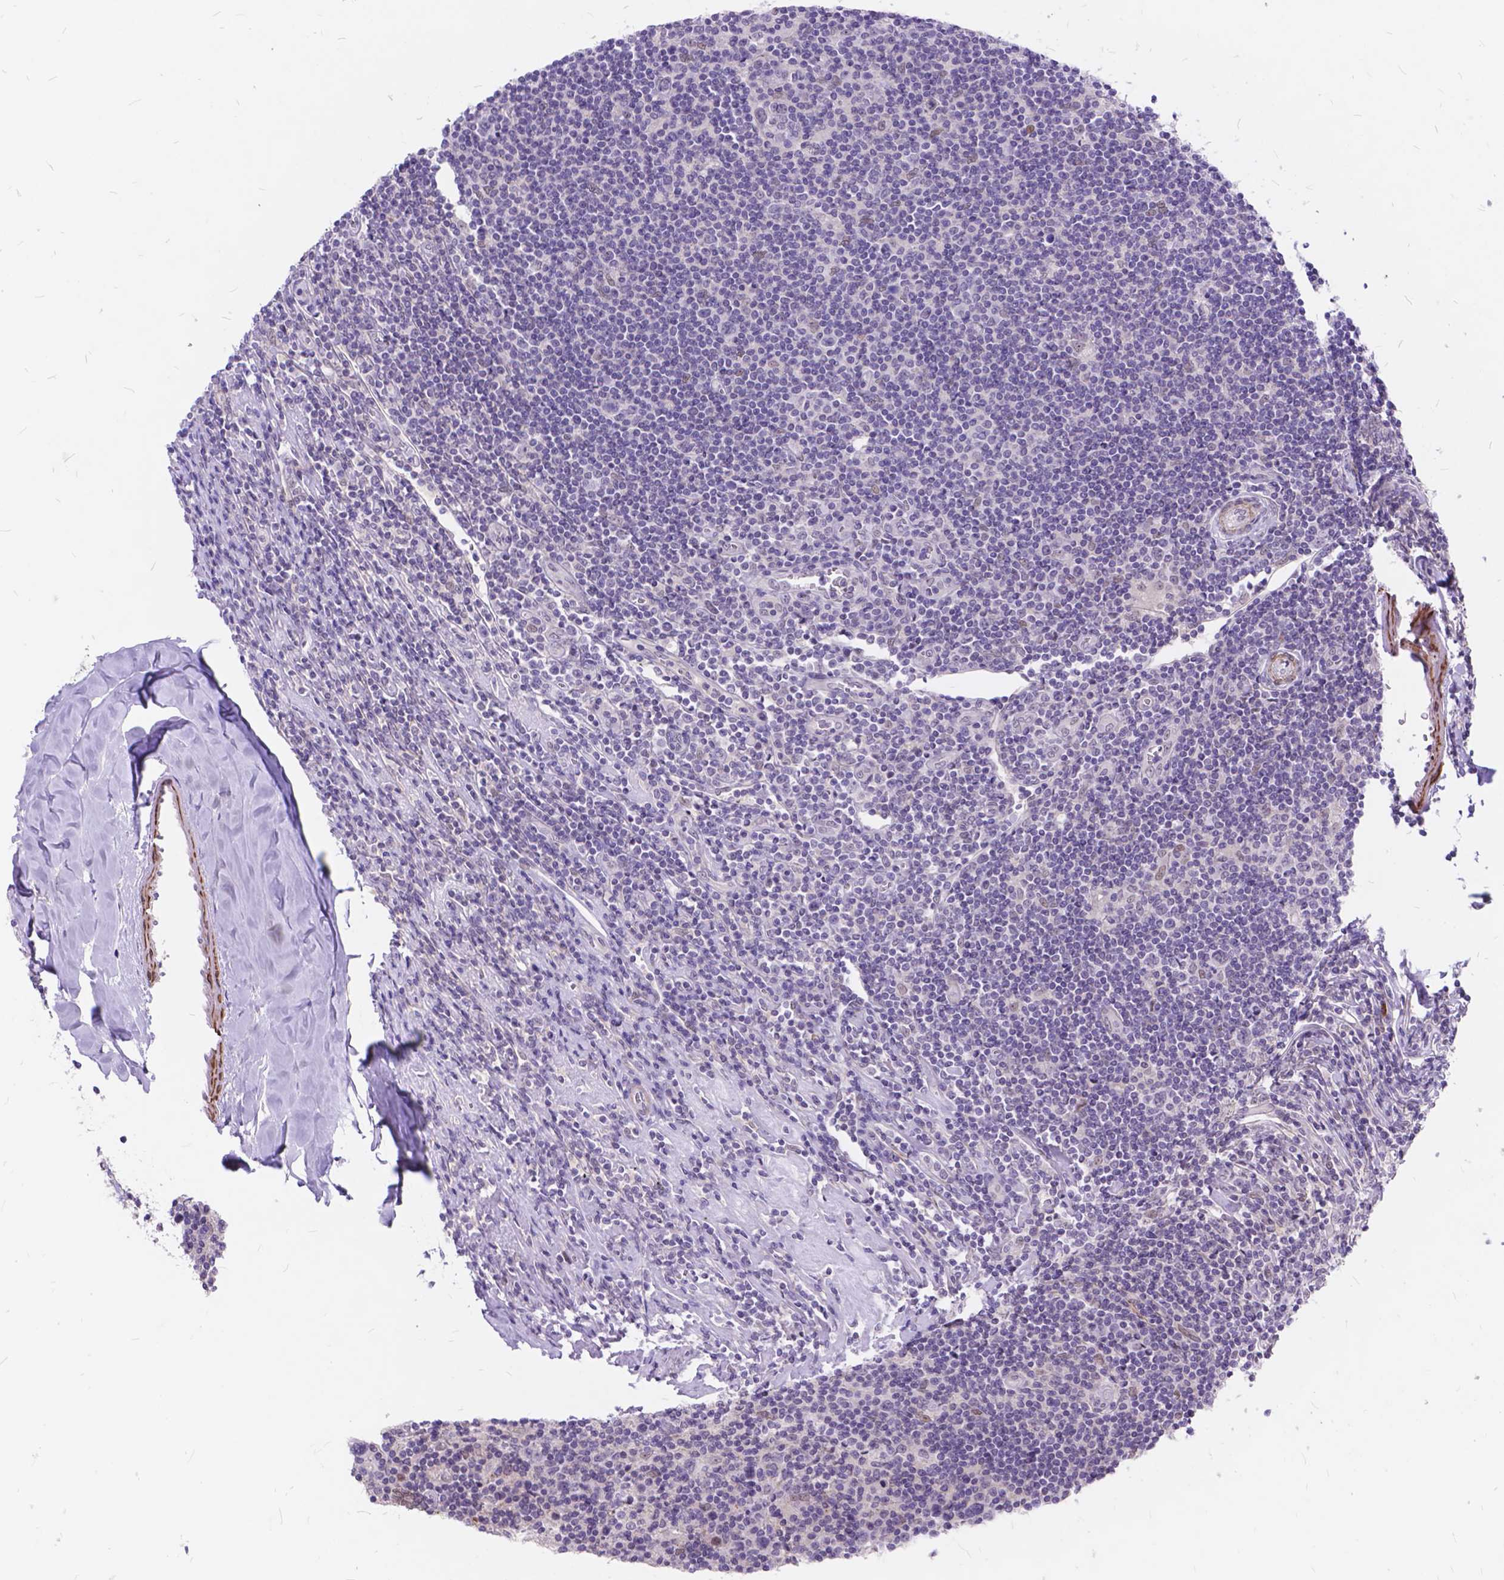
{"staining": {"intensity": "negative", "quantity": "none", "location": "none"}, "tissue": "lymphoma", "cell_type": "Tumor cells", "image_type": "cancer", "snomed": [{"axis": "morphology", "description": "Hodgkin's disease, NOS"}, {"axis": "topography", "description": "Lymph node"}], "caption": "Protein analysis of Hodgkin's disease reveals no significant staining in tumor cells.", "gene": "MAN2C1", "patient": {"sex": "male", "age": 40}}